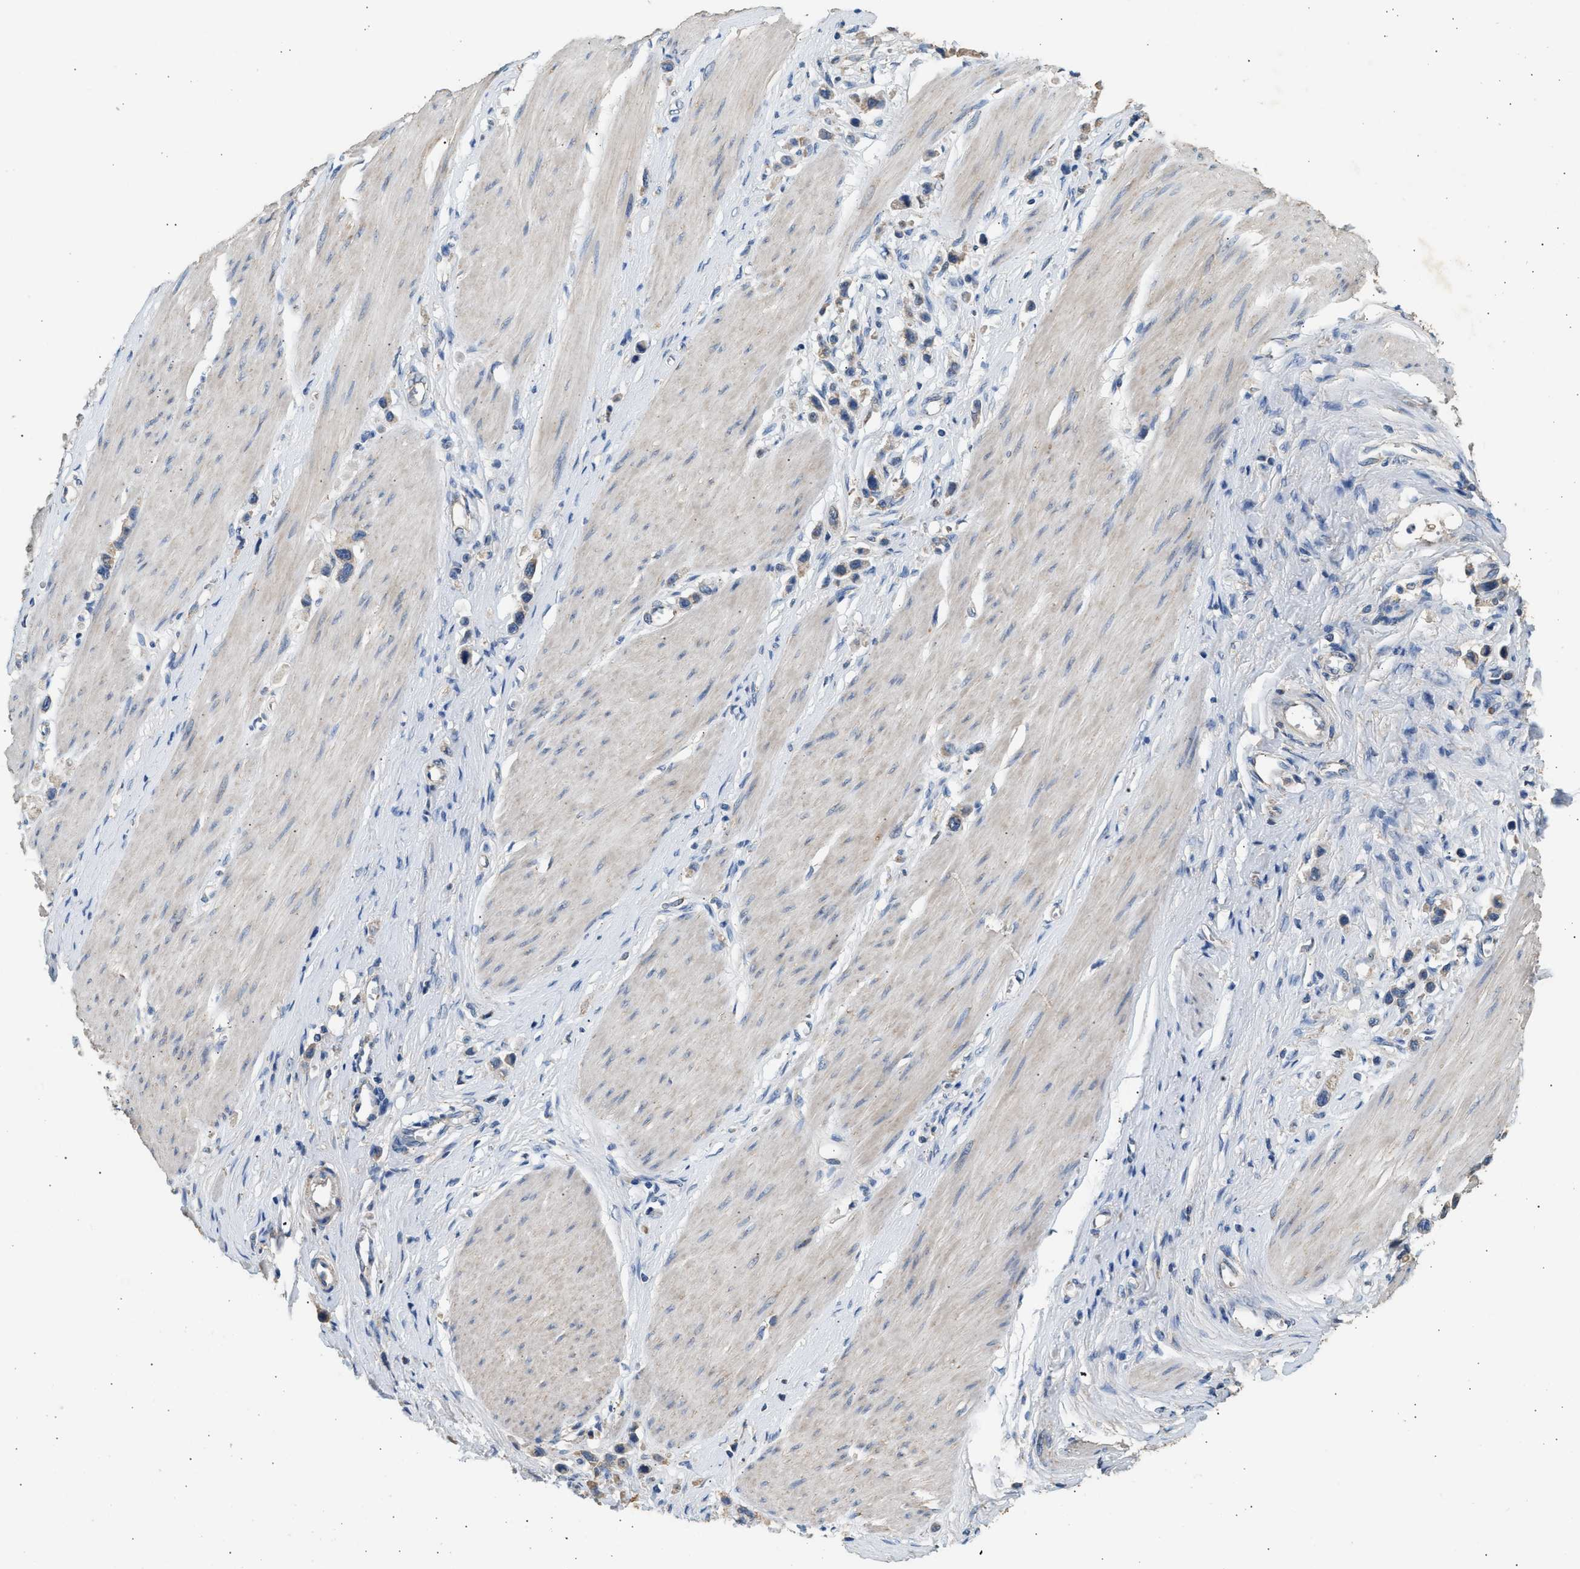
{"staining": {"intensity": "weak", "quantity": "25%-75%", "location": "cytoplasmic/membranous"}, "tissue": "stomach cancer", "cell_type": "Tumor cells", "image_type": "cancer", "snomed": [{"axis": "morphology", "description": "Adenocarcinoma, NOS"}, {"axis": "topography", "description": "Stomach"}], "caption": "High-magnification brightfield microscopy of adenocarcinoma (stomach) stained with DAB (3,3'-diaminobenzidine) (brown) and counterstained with hematoxylin (blue). tumor cells exhibit weak cytoplasmic/membranous expression is present in approximately25%-75% of cells. (Stains: DAB (3,3'-diaminobenzidine) in brown, nuclei in blue, Microscopy: brightfield microscopy at high magnification).", "gene": "WDR31", "patient": {"sex": "female", "age": 65}}